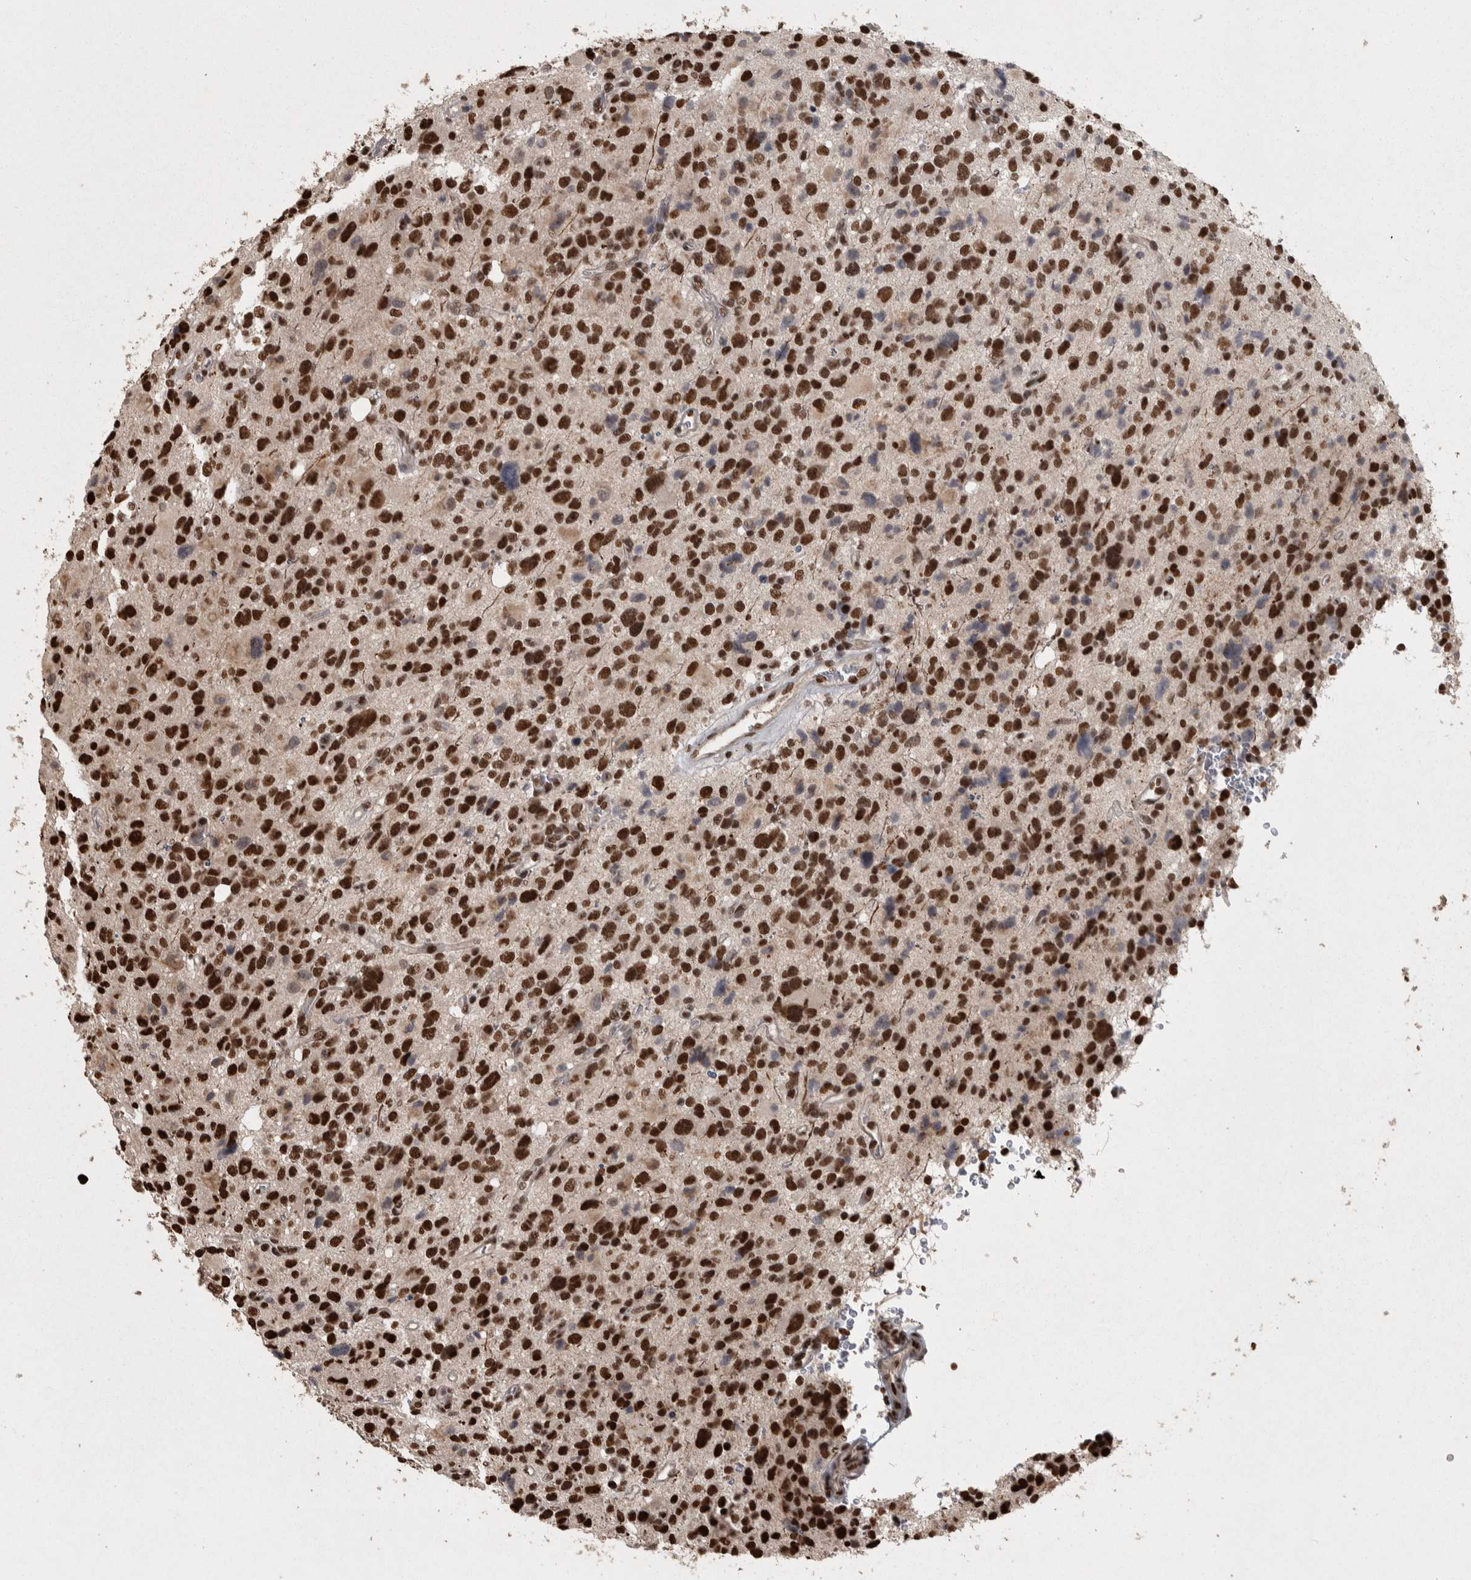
{"staining": {"intensity": "strong", "quantity": ">75%", "location": "nuclear"}, "tissue": "glioma", "cell_type": "Tumor cells", "image_type": "cancer", "snomed": [{"axis": "morphology", "description": "Glioma, malignant, High grade"}, {"axis": "topography", "description": "Brain"}], "caption": "Glioma stained with IHC shows strong nuclear positivity in approximately >75% of tumor cells.", "gene": "ZFHX4", "patient": {"sex": "male", "age": 48}}